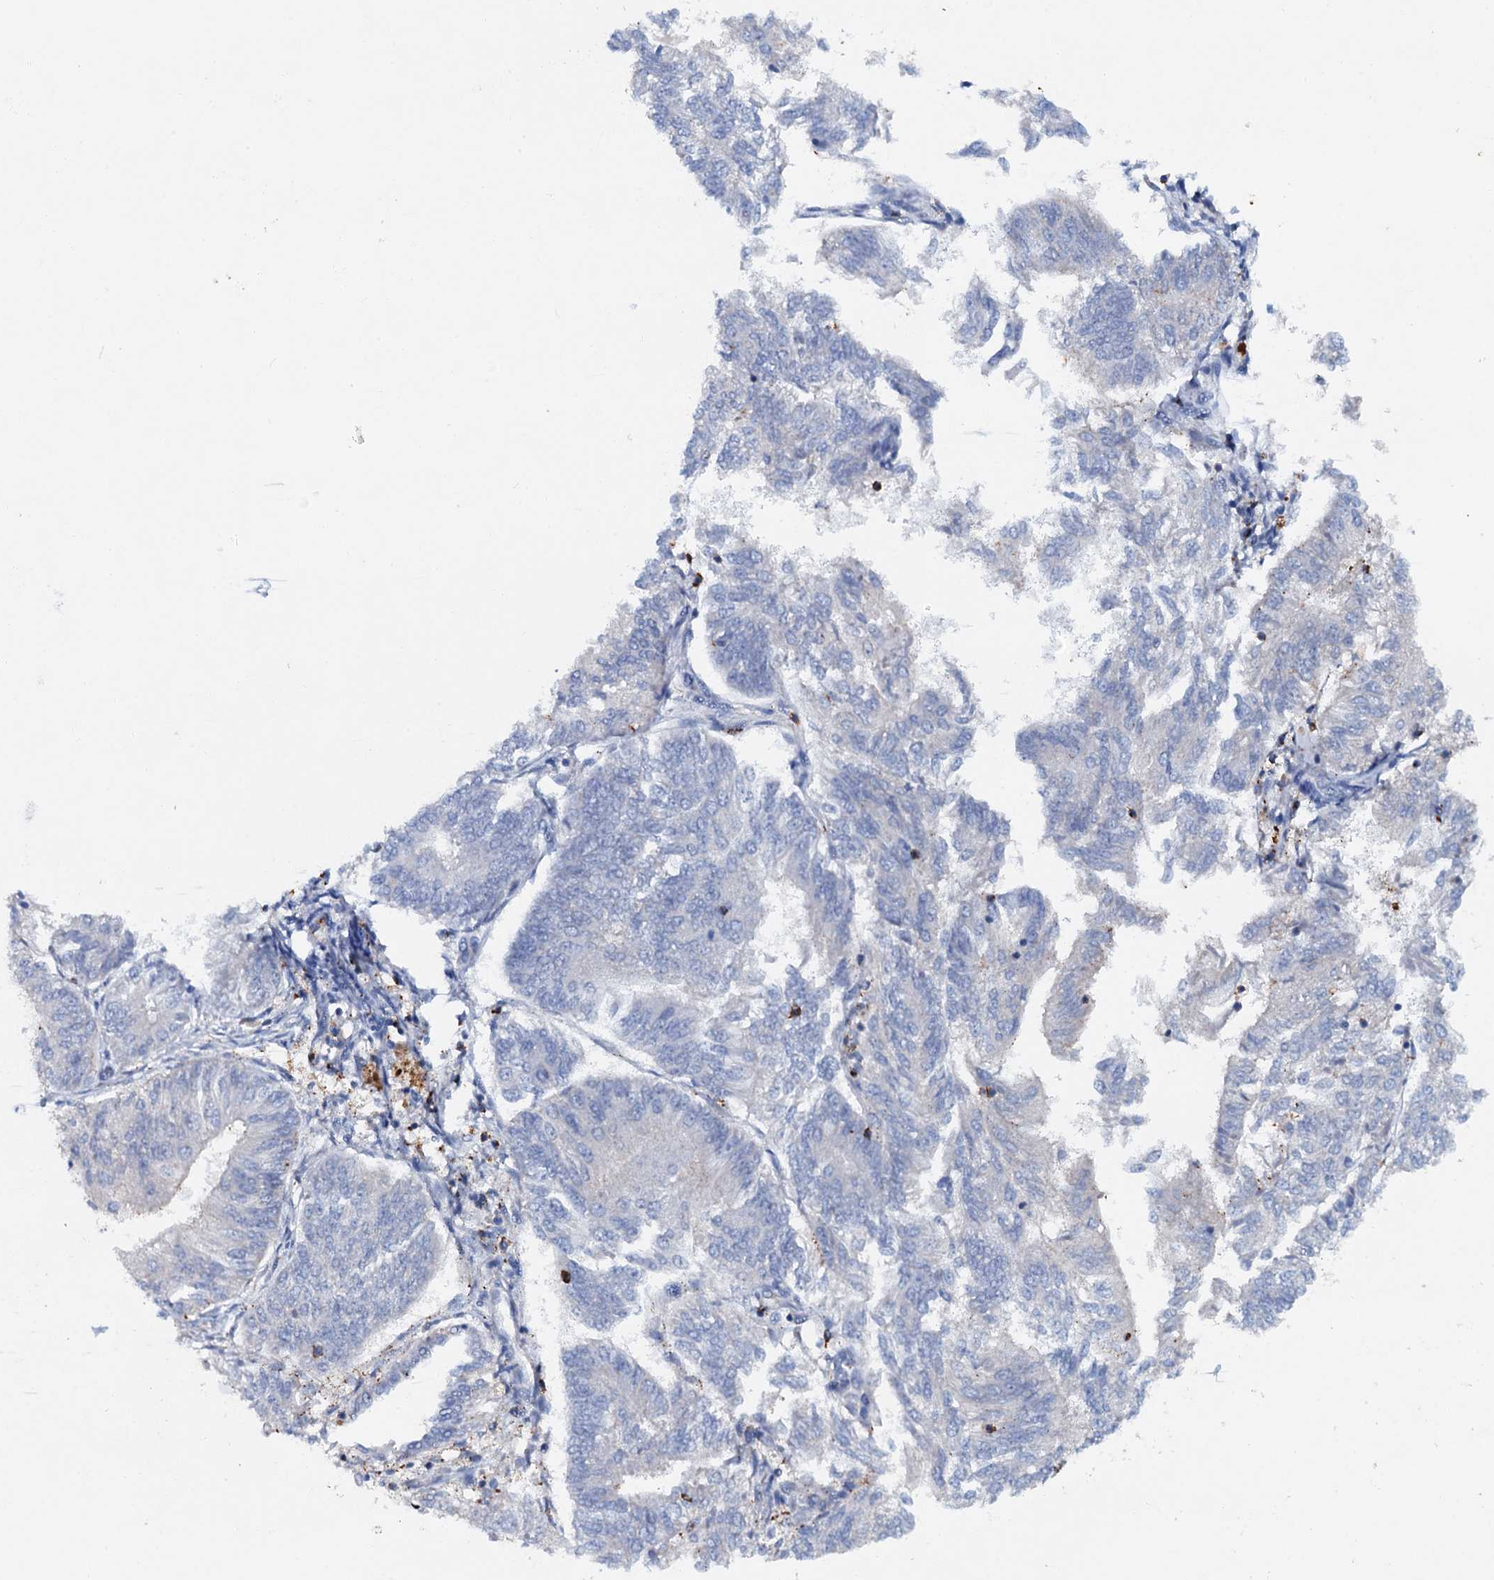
{"staining": {"intensity": "negative", "quantity": "none", "location": "none"}, "tissue": "endometrial cancer", "cell_type": "Tumor cells", "image_type": "cancer", "snomed": [{"axis": "morphology", "description": "Adenocarcinoma, NOS"}, {"axis": "topography", "description": "Endometrium"}], "caption": "A histopathology image of endometrial cancer (adenocarcinoma) stained for a protein shows no brown staining in tumor cells.", "gene": "MS4A4E", "patient": {"sex": "female", "age": 58}}